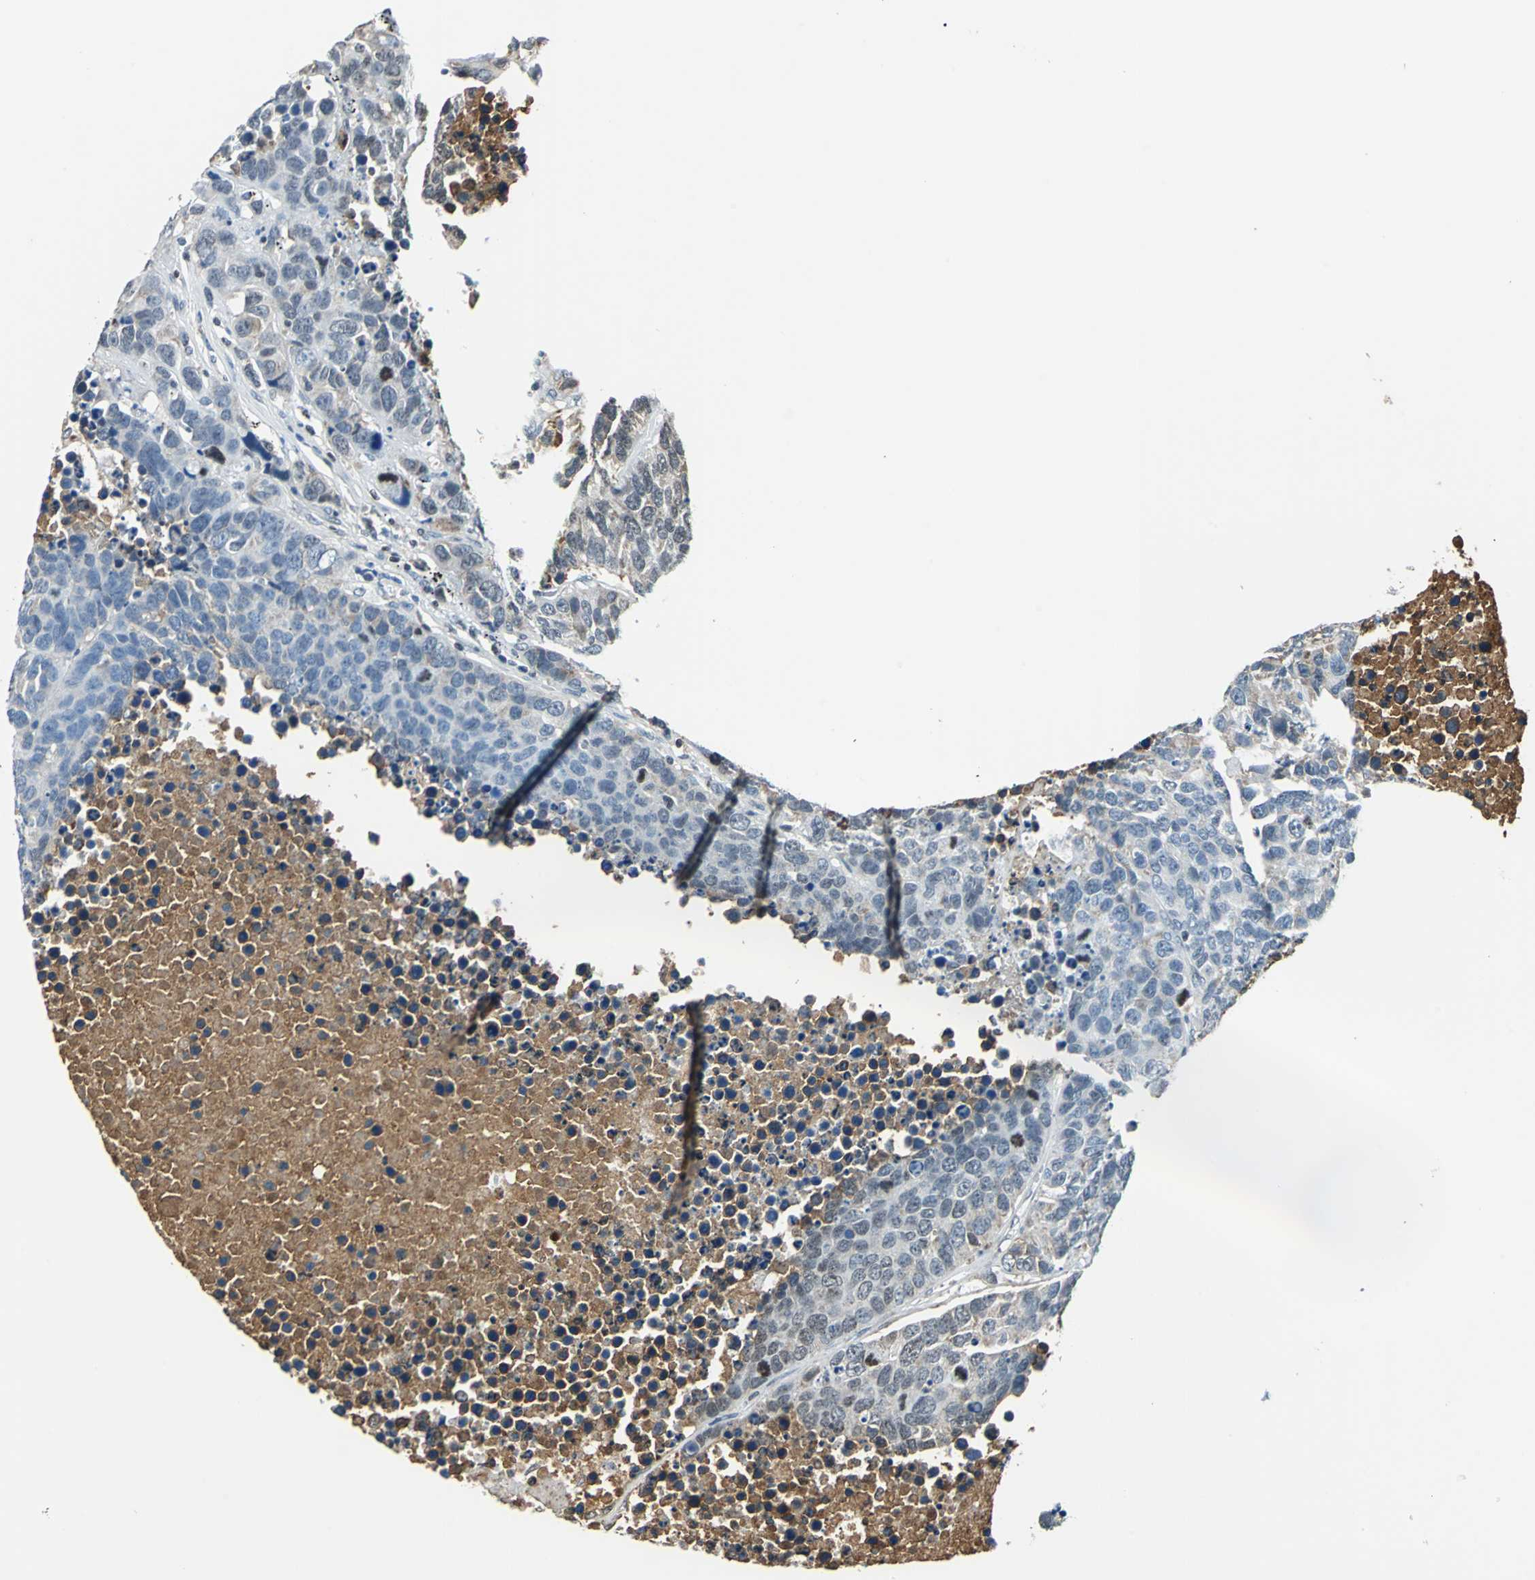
{"staining": {"intensity": "weak", "quantity": "25%-75%", "location": "nuclear"}, "tissue": "carcinoid", "cell_type": "Tumor cells", "image_type": "cancer", "snomed": [{"axis": "morphology", "description": "Carcinoid, malignant, NOS"}, {"axis": "topography", "description": "Lung"}], "caption": "Immunohistochemistry of carcinoid demonstrates low levels of weak nuclear expression in about 25%-75% of tumor cells. Using DAB (3,3'-diaminobenzidine) (brown) and hematoxylin (blue) stains, captured at high magnification using brightfield microscopy.", "gene": "ALB", "patient": {"sex": "male", "age": 60}}